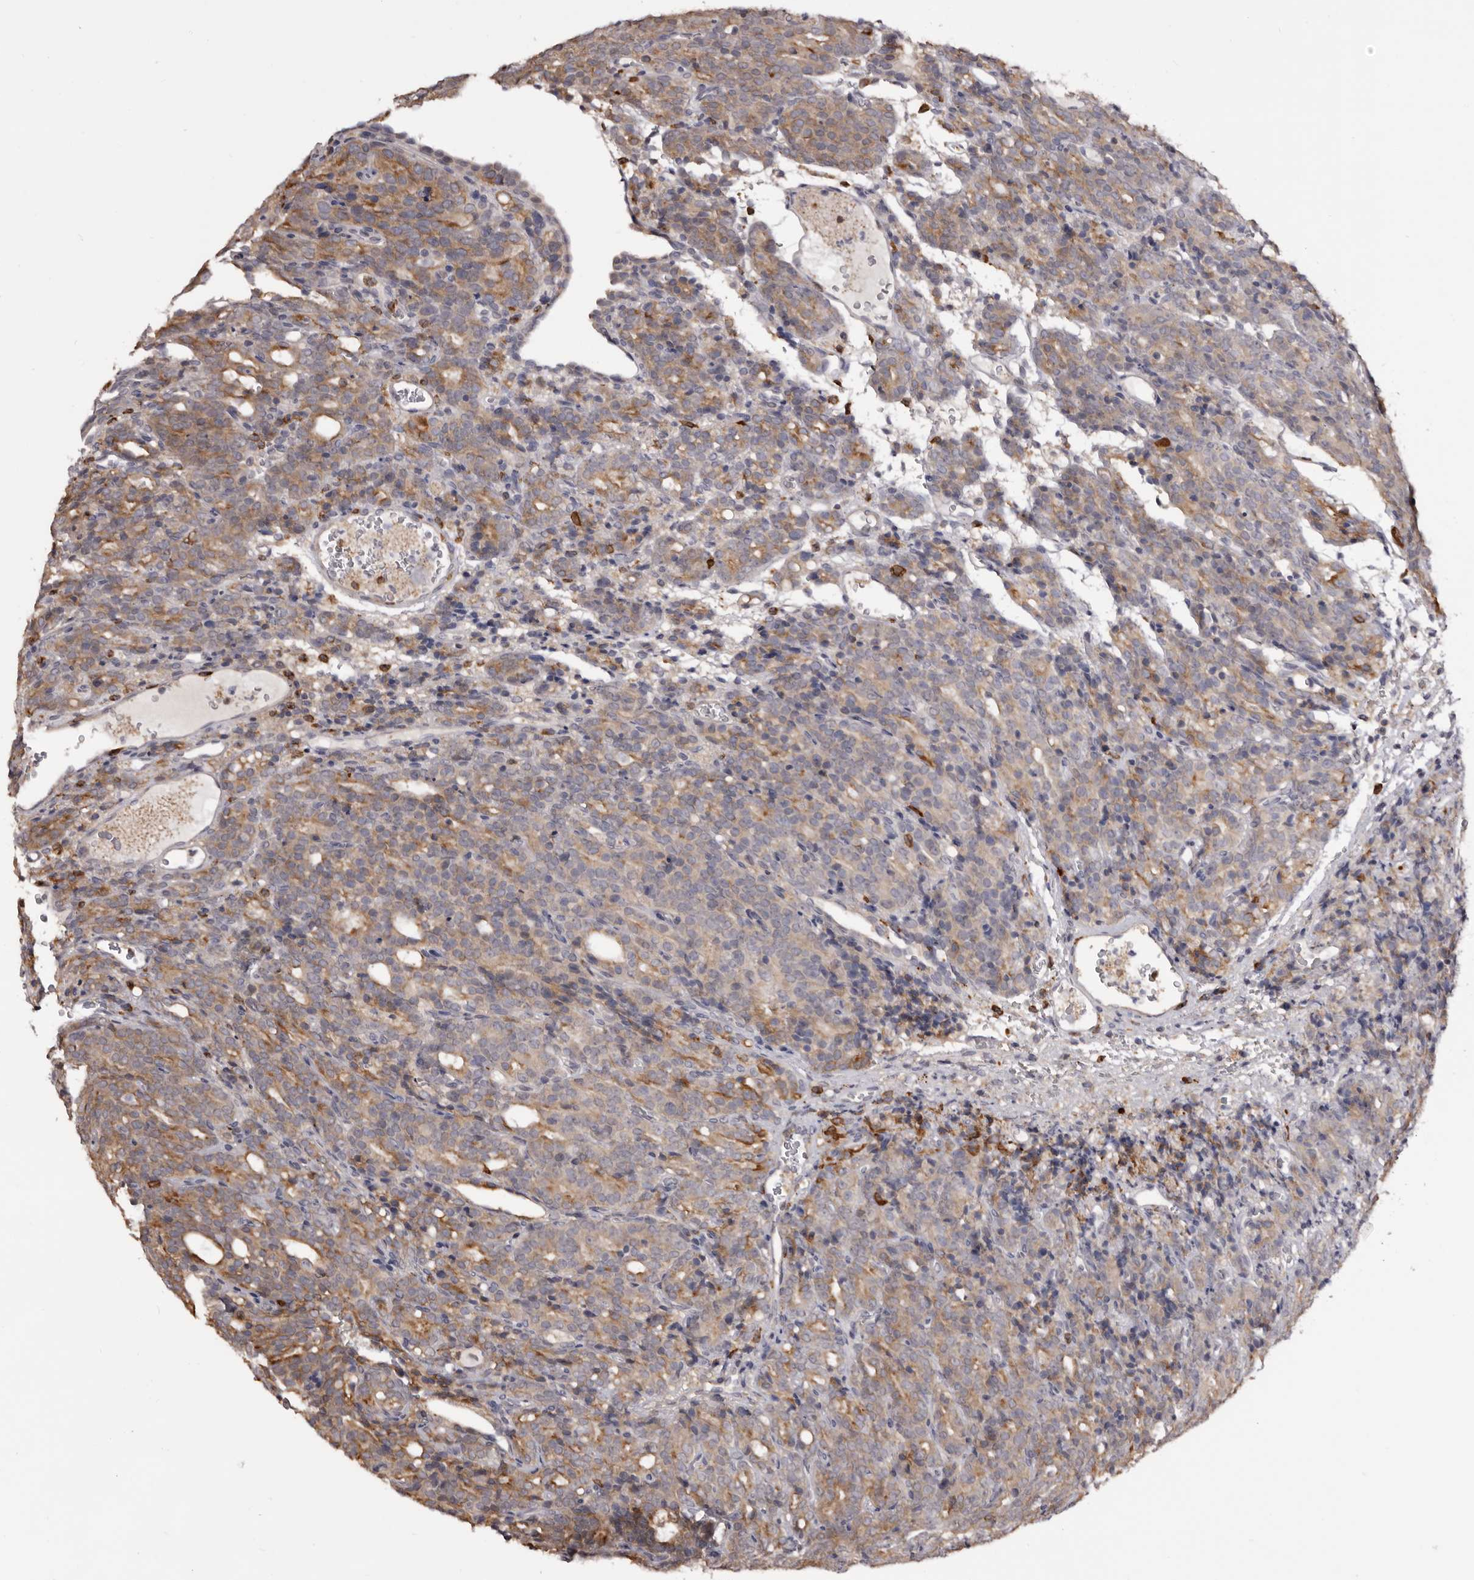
{"staining": {"intensity": "moderate", "quantity": "25%-75%", "location": "cytoplasmic/membranous"}, "tissue": "prostate cancer", "cell_type": "Tumor cells", "image_type": "cancer", "snomed": [{"axis": "morphology", "description": "Adenocarcinoma, High grade"}, {"axis": "topography", "description": "Prostate"}], "caption": "Prostate cancer (adenocarcinoma (high-grade)) tissue displays moderate cytoplasmic/membranous staining in approximately 25%-75% of tumor cells", "gene": "TNNI1", "patient": {"sex": "male", "age": 62}}